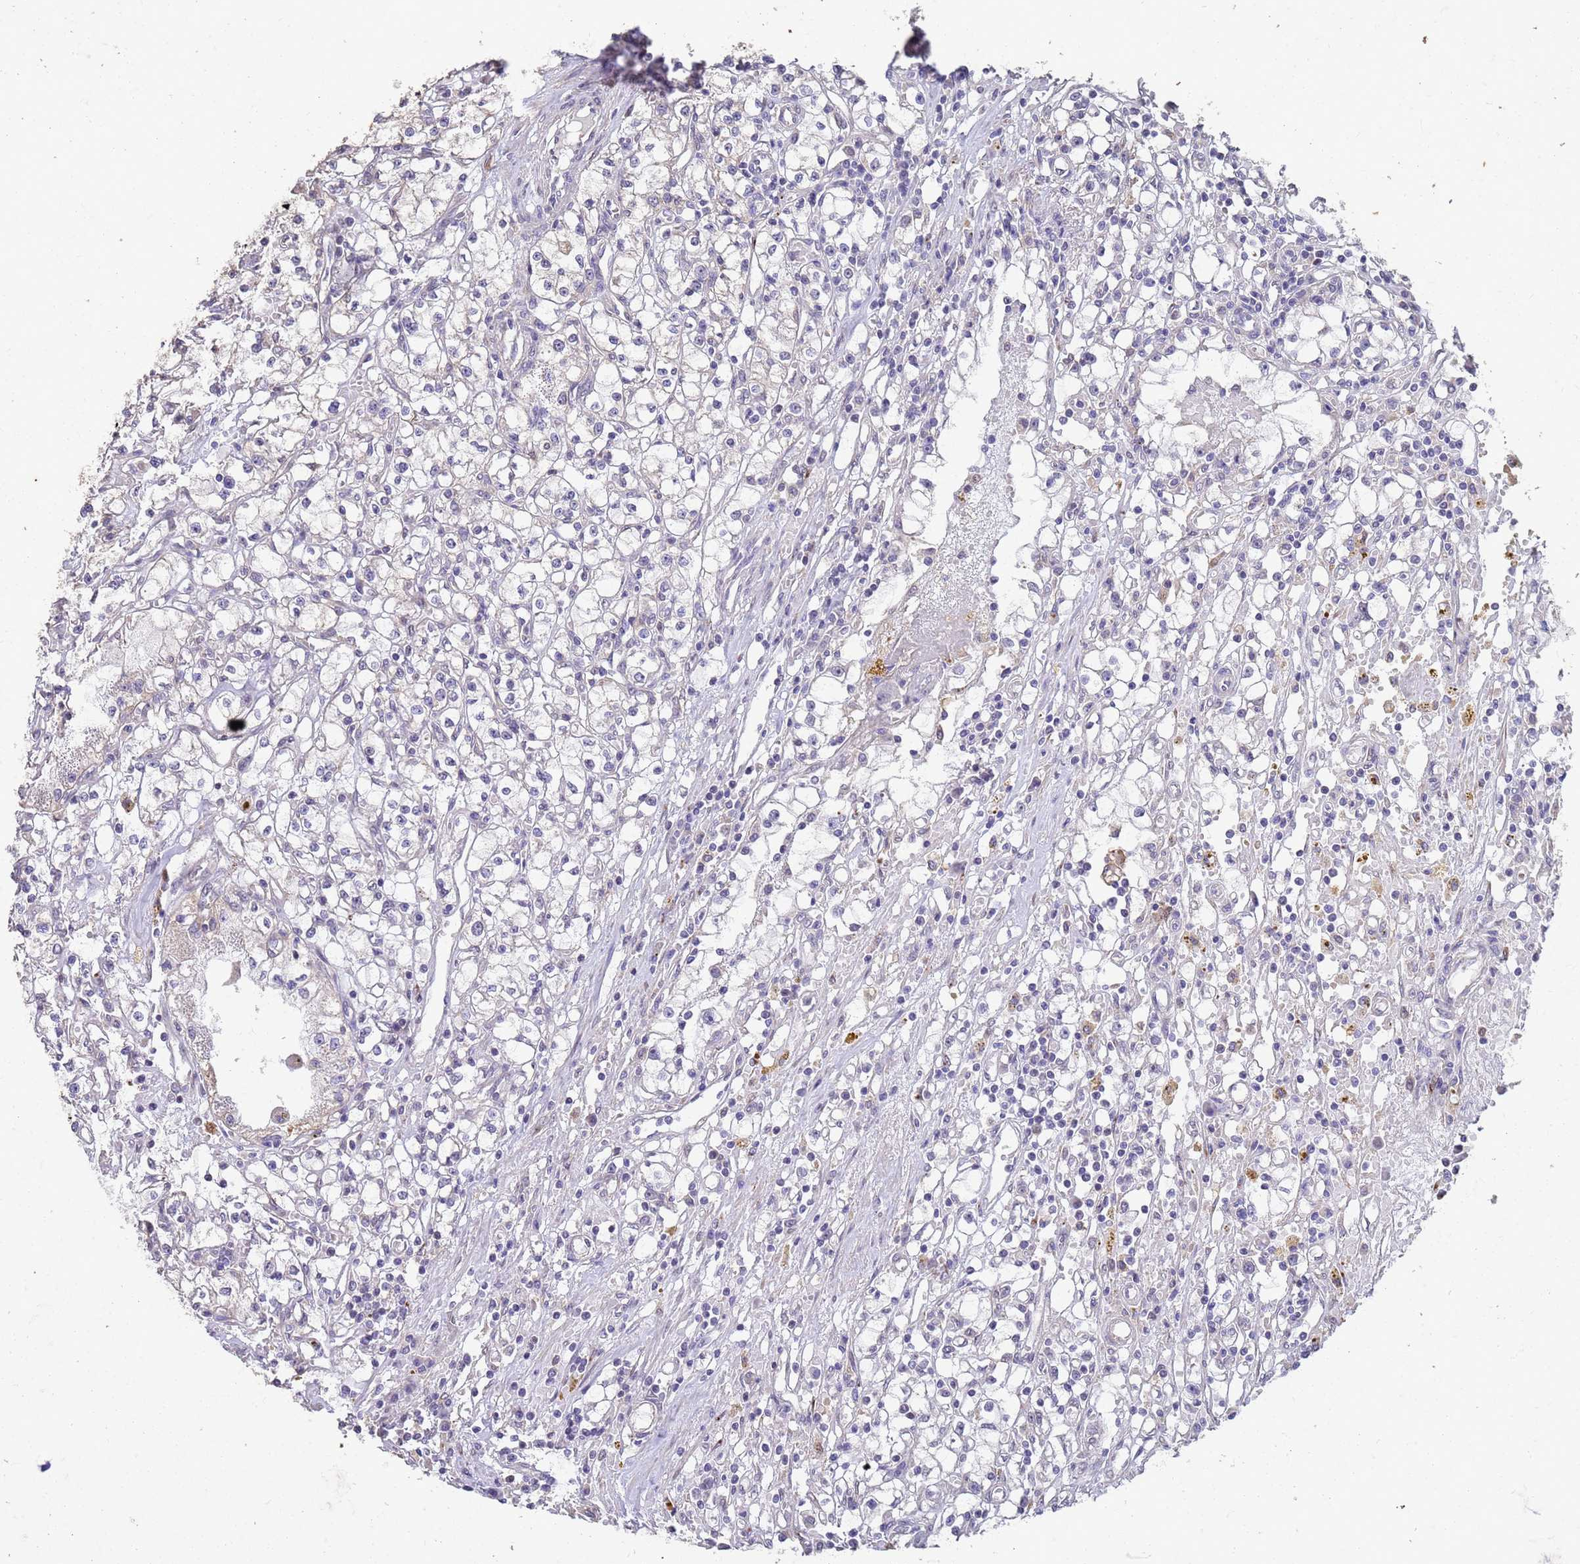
{"staining": {"intensity": "negative", "quantity": "none", "location": "none"}, "tissue": "renal cancer", "cell_type": "Tumor cells", "image_type": "cancer", "snomed": [{"axis": "morphology", "description": "Adenocarcinoma, NOS"}, {"axis": "topography", "description": "Kidney"}], "caption": "Immunohistochemistry of renal adenocarcinoma exhibits no staining in tumor cells.", "gene": "SLC25A15", "patient": {"sex": "male", "age": 56}}